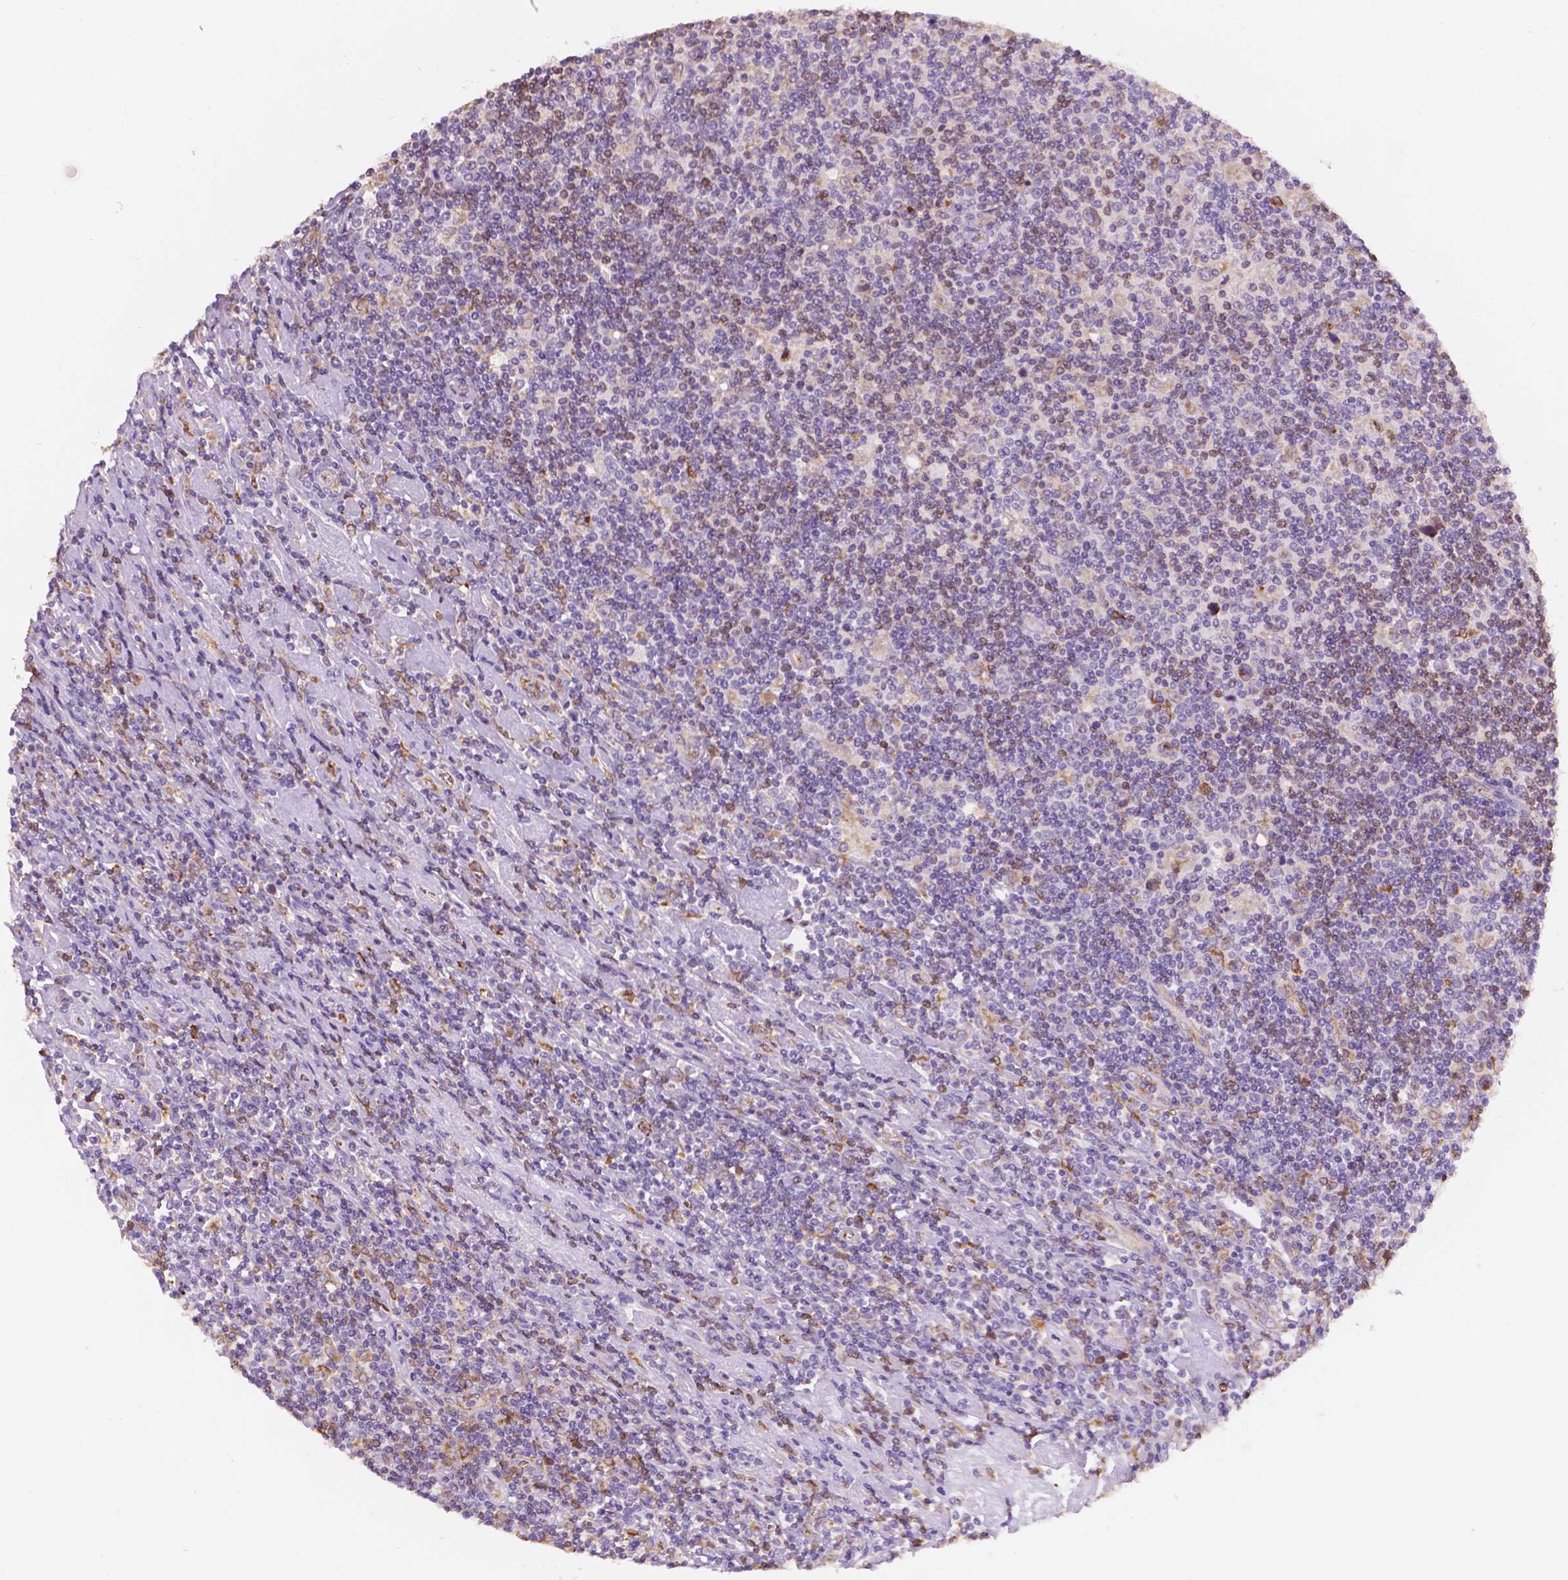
{"staining": {"intensity": "negative", "quantity": "none", "location": "none"}, "tissue": "lymphoma", "cell_type": "Tumor cells", "image_type": "cancer", "snomed": [{"axis": "morphology", "description": "Hodgkin's disease, NOS"}, {"axis": "topography", "description": "Lymph node"}], "caption": "A photomicrograph of lymphoma stained for a protein demonstrates no brown staining in tumor cells.", "gene": "SLC22A4", "patient": {"sex": "male", "age": 40}}